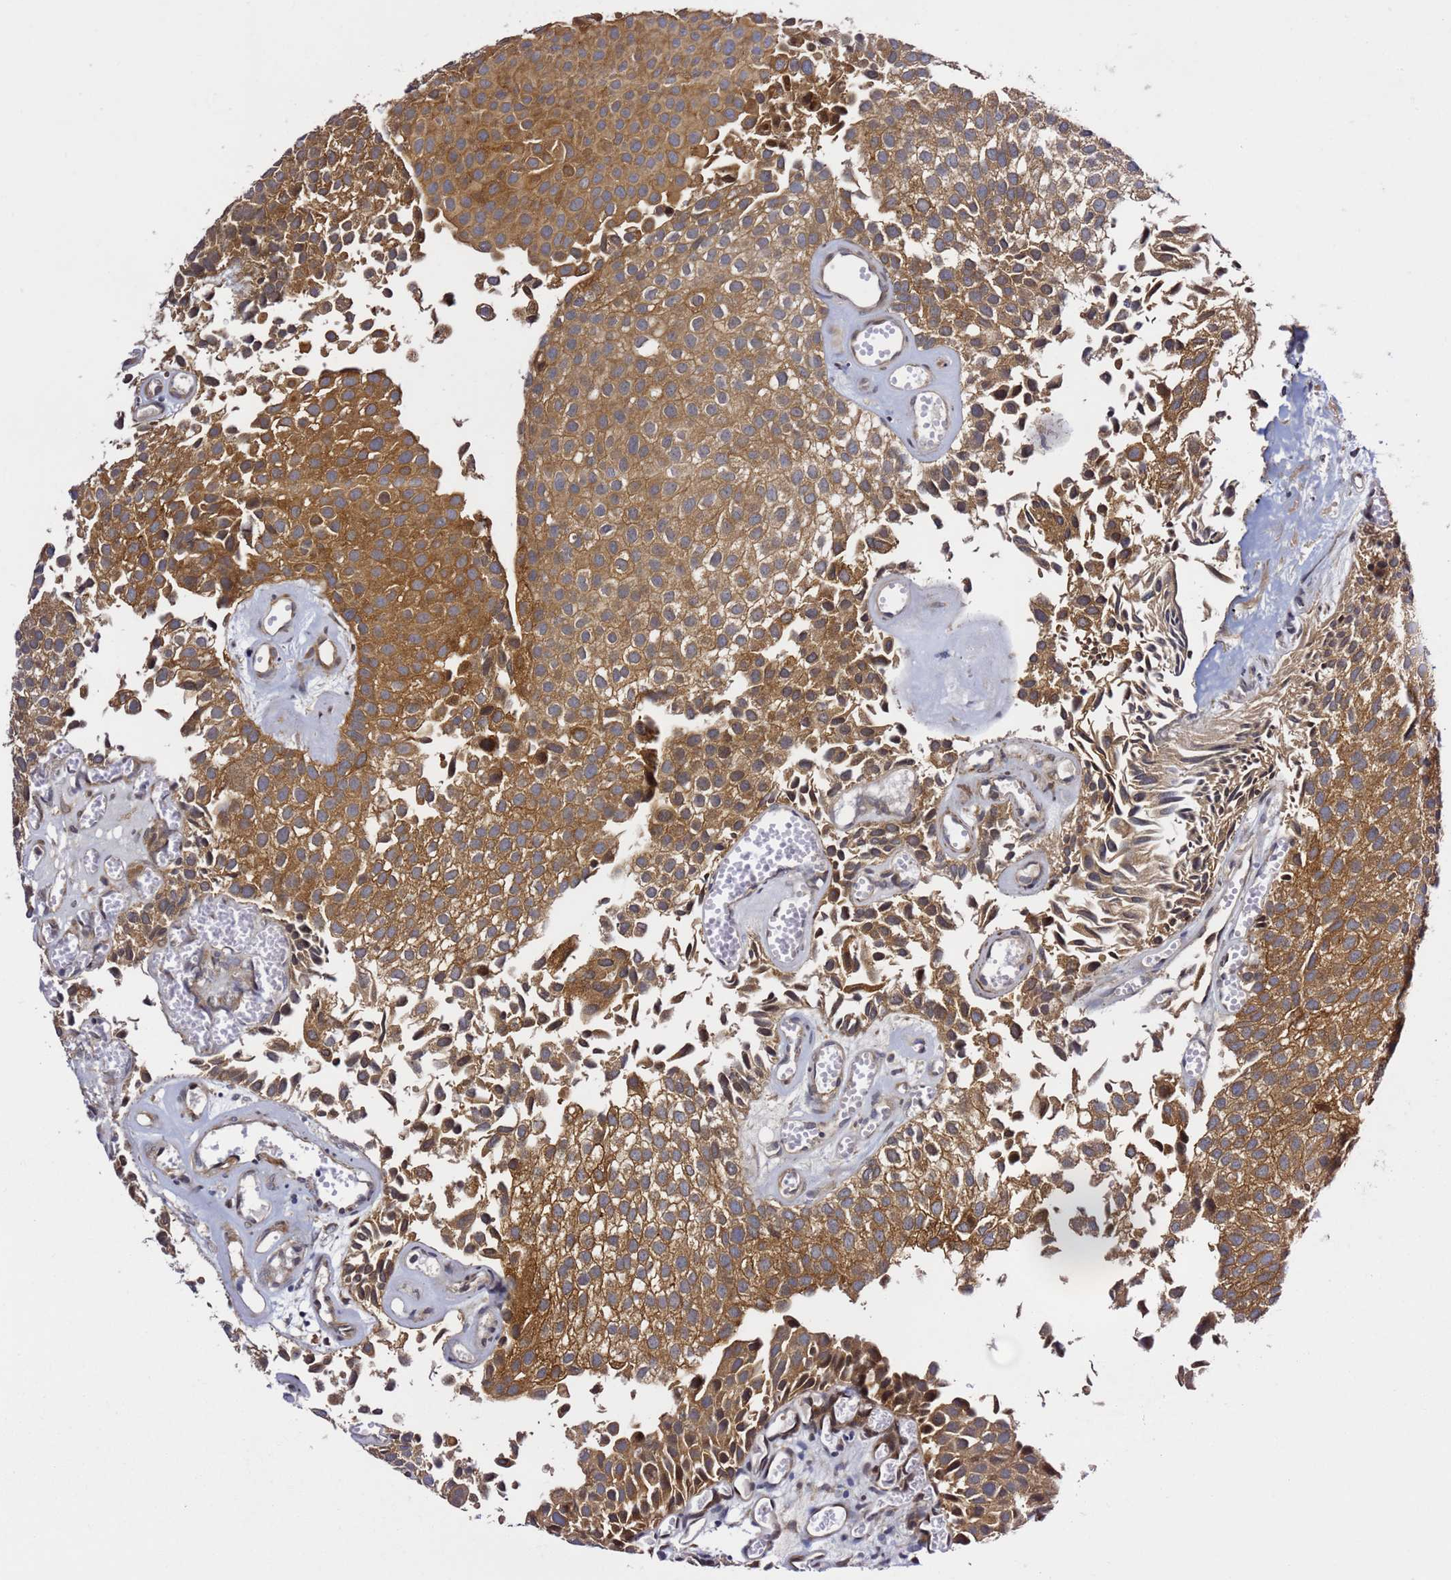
{"staining": {"intensity": "moderate", "quantity": ">75%", "location": "cytoplasmic/membranous"}, "tissue": "urothelial cancer", "cell_type": "Tumor cells", "image_type": "cancer", "snomed": [{"axis": "morphology", "description": "Urothelial carcinoma, Low grade"}, {"axis": "topography", "description": "Urinary bladder"}], "caption": "An image of human urothelial carcinoma (low-grade) stained for a protein exhibits moderate cytoplasmic/membranous brown staining in tumor cells.", "gene": "PRKAB2", "patient": {"sex": "male", "age": 88}}